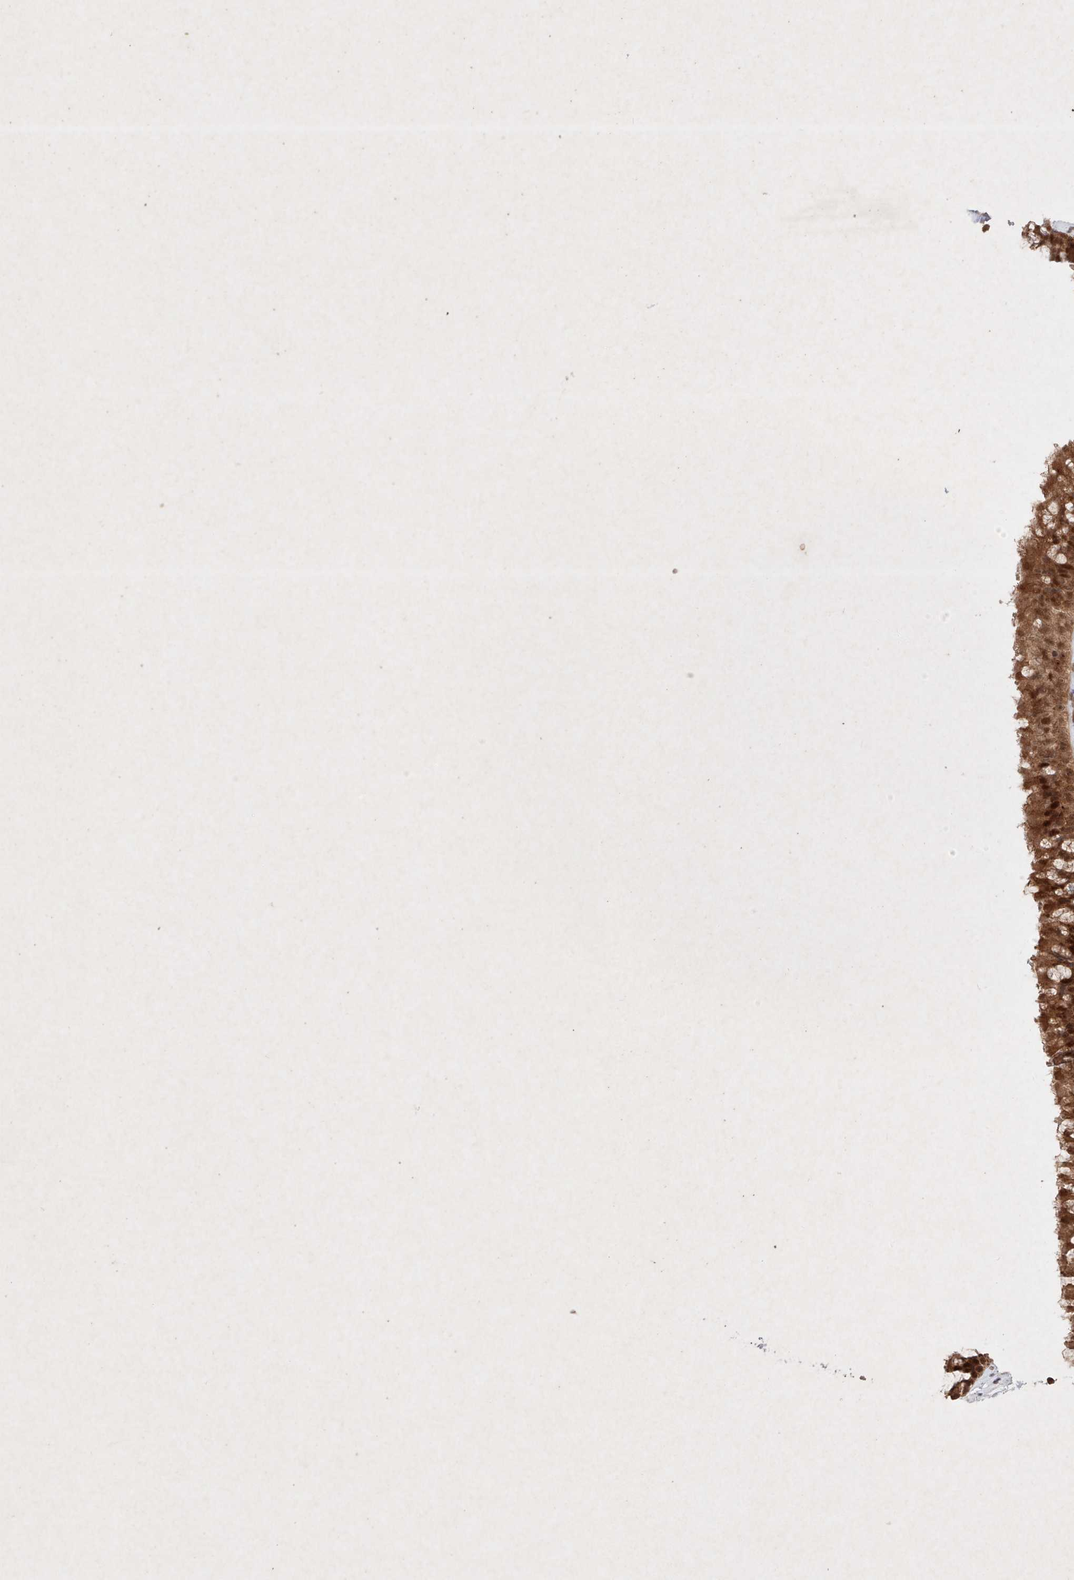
{"staining": {"intensity": "strong", "quantity": ">75%", "location": "cytoplasmic/membranous,nuclear"}, "tissue": "nasopharynx", "cell_type": "Respiratory epithelial cells", "image_type": "normal", "snomed": [{"axis": "morphology", "description": "Normal tissue, NOS"}, {"axis": "topography", "description": "Nasopharynx"}], "caption": "A high amount of strong cytoplasmic/membranous,nuclear positivity is appreciated in approximately >75% of respiratory epithelial cells in unremarkable nasopharynx. (Brightfield microscopy of DAB IHC at high magnification).", "gene": "RNF31", "patient": {"sex": "male", "age": 64}}